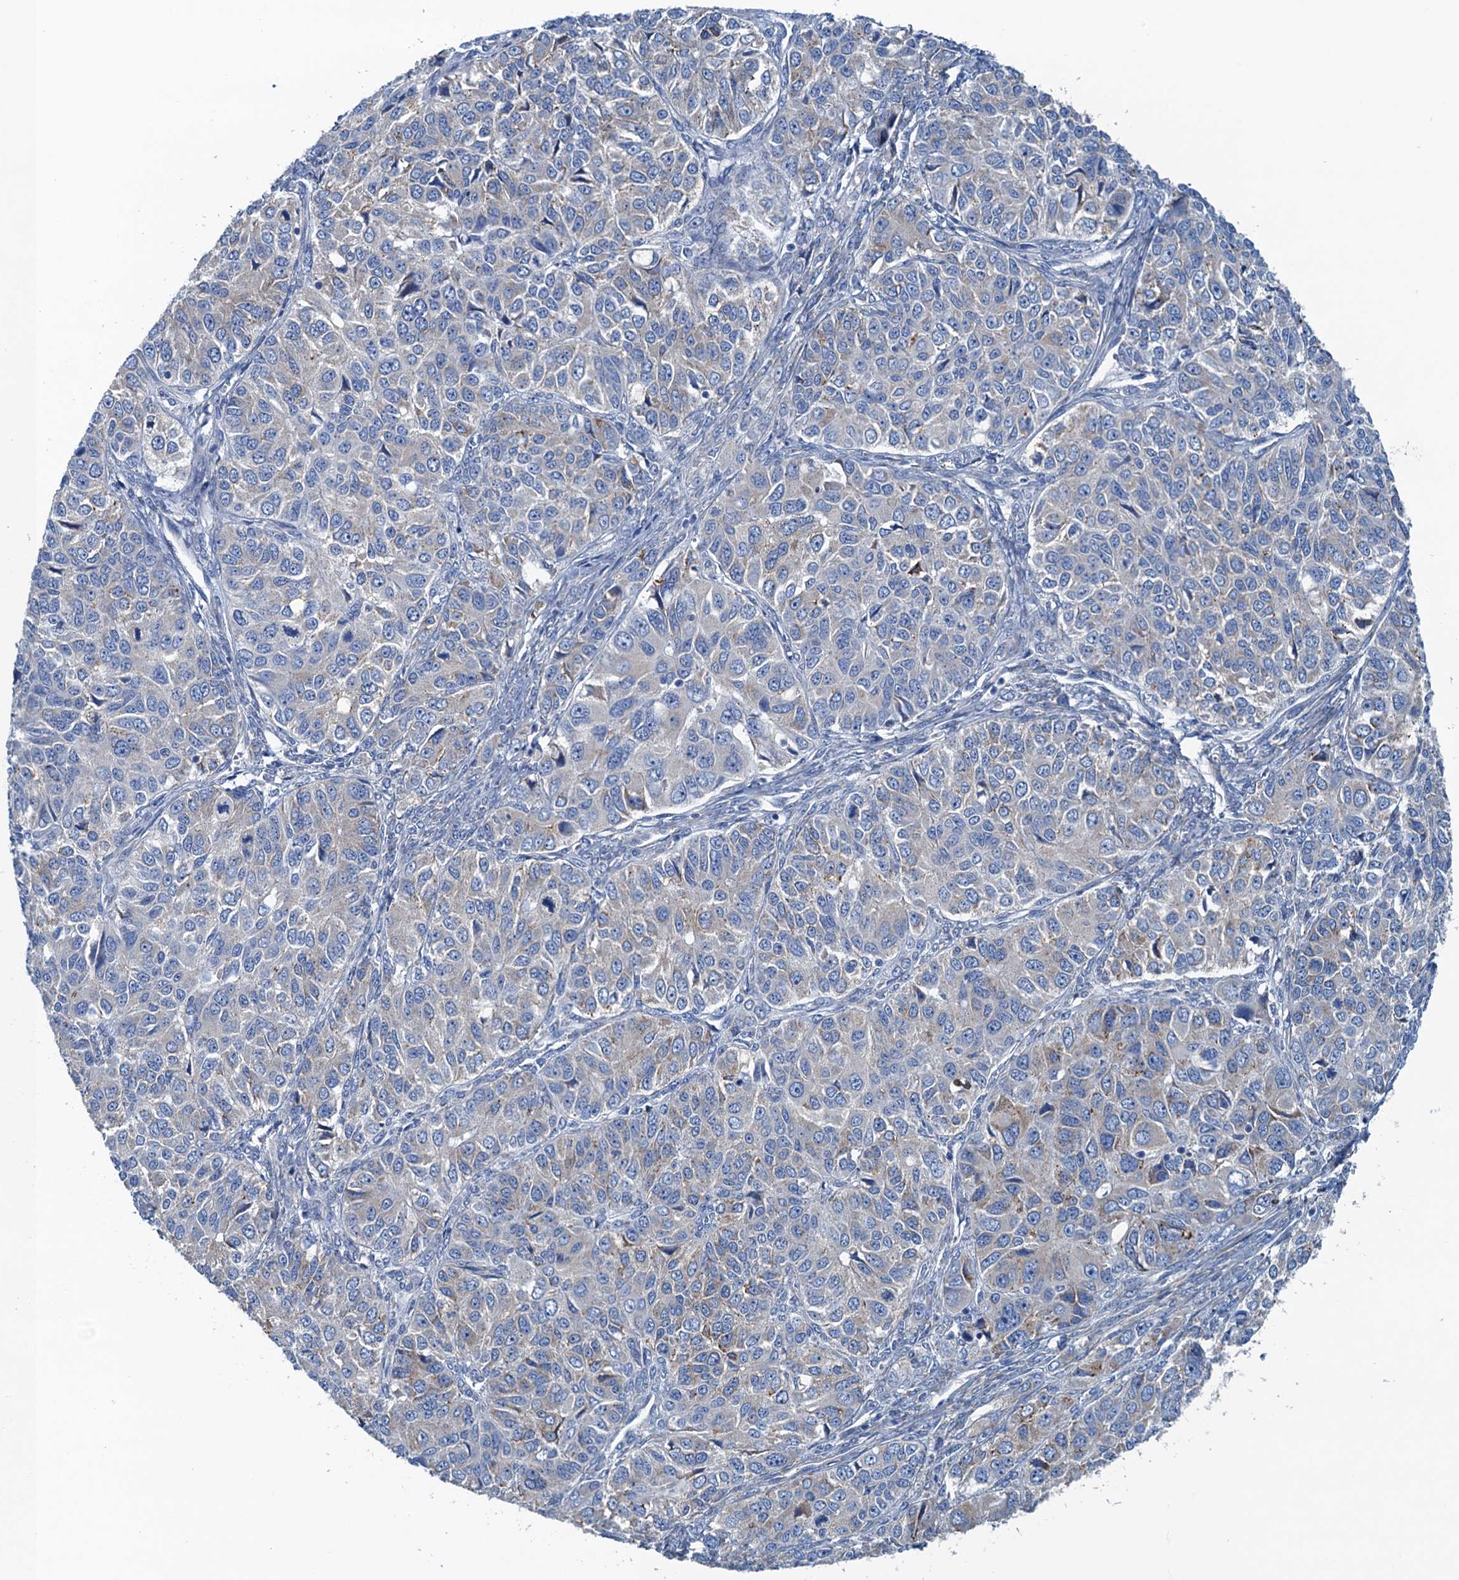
{"staining": {"intensity": "negative", "quantity": "none", "location": "none"}, "tissue": "ovarian cancer", "cell_type": "Tumor cells", "image_type": "cancer", "snomed": [{"axis": "morphology", "description": "Carcinoma, endometroid"}, {"axis": "topography", "description": "Ovary"}], "caption": "Protein analysis of ovarian cancer (endometroid carcinoma) displays no significant staining in tumor cells.", "gene": "CBLIF", "patient": {"sex": "female", "age": 51}}